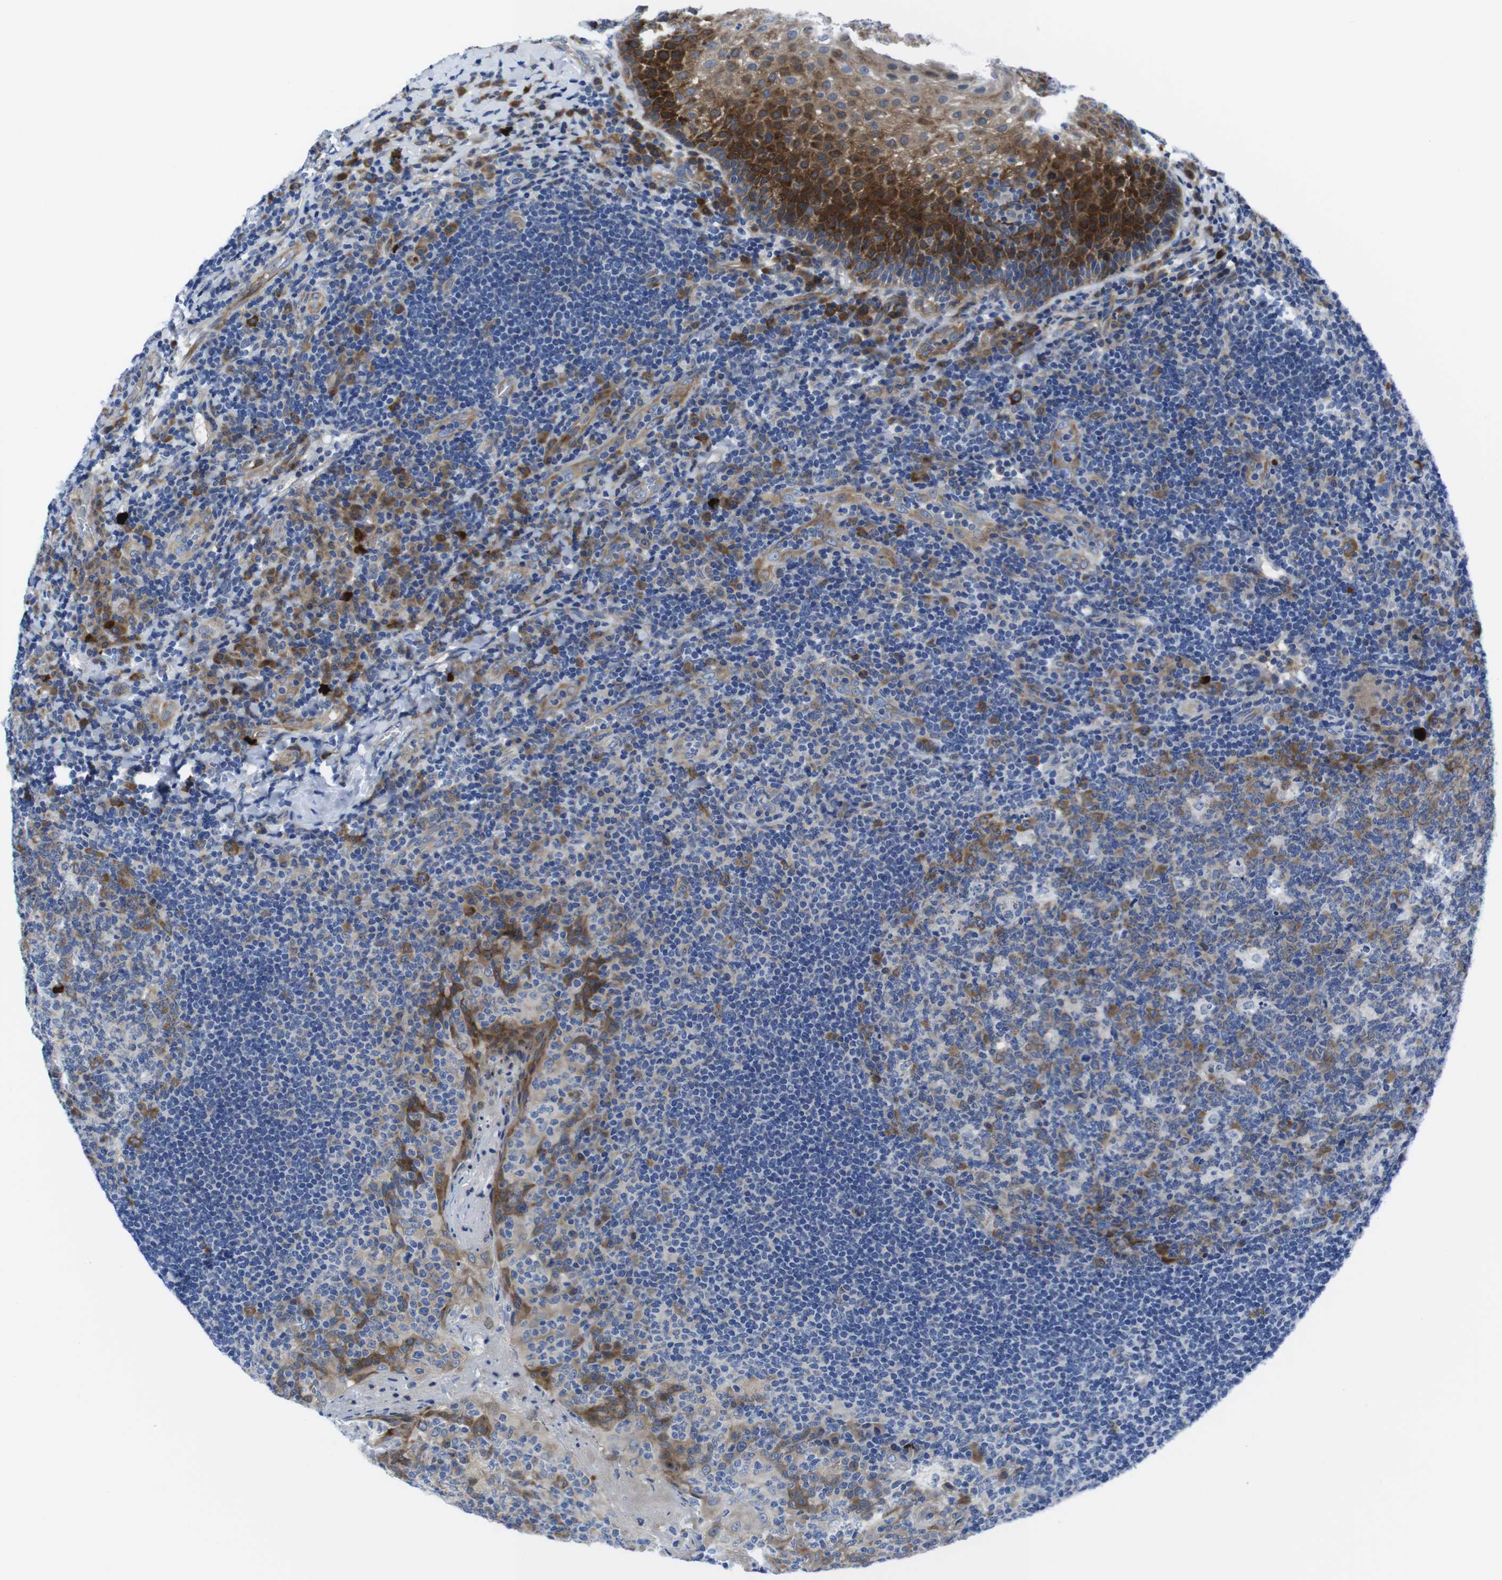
{"staining": {"intensity": "moderate", "quantity": "25%-75%", "location": "cytoplasmic/membranous"}, "tissue": "tonsil", "cell_type": "Germinal center cells", "image_type": "normal", "snomed": [{"axis": "morphology", "description": "Normal tissue, NOS"}, {"axis": "topography", "description": "Tonsil"}], "caption": "IHC (DAB (3,3'-diaminobenzidine)) staining of benign human tonsil shows moderate cytoplasmic/membranous protein expression in approximately 25%-75% of germinal center cells.", "gene": "EIF4A1", "patient": {"sex": "male", "age": 17}}